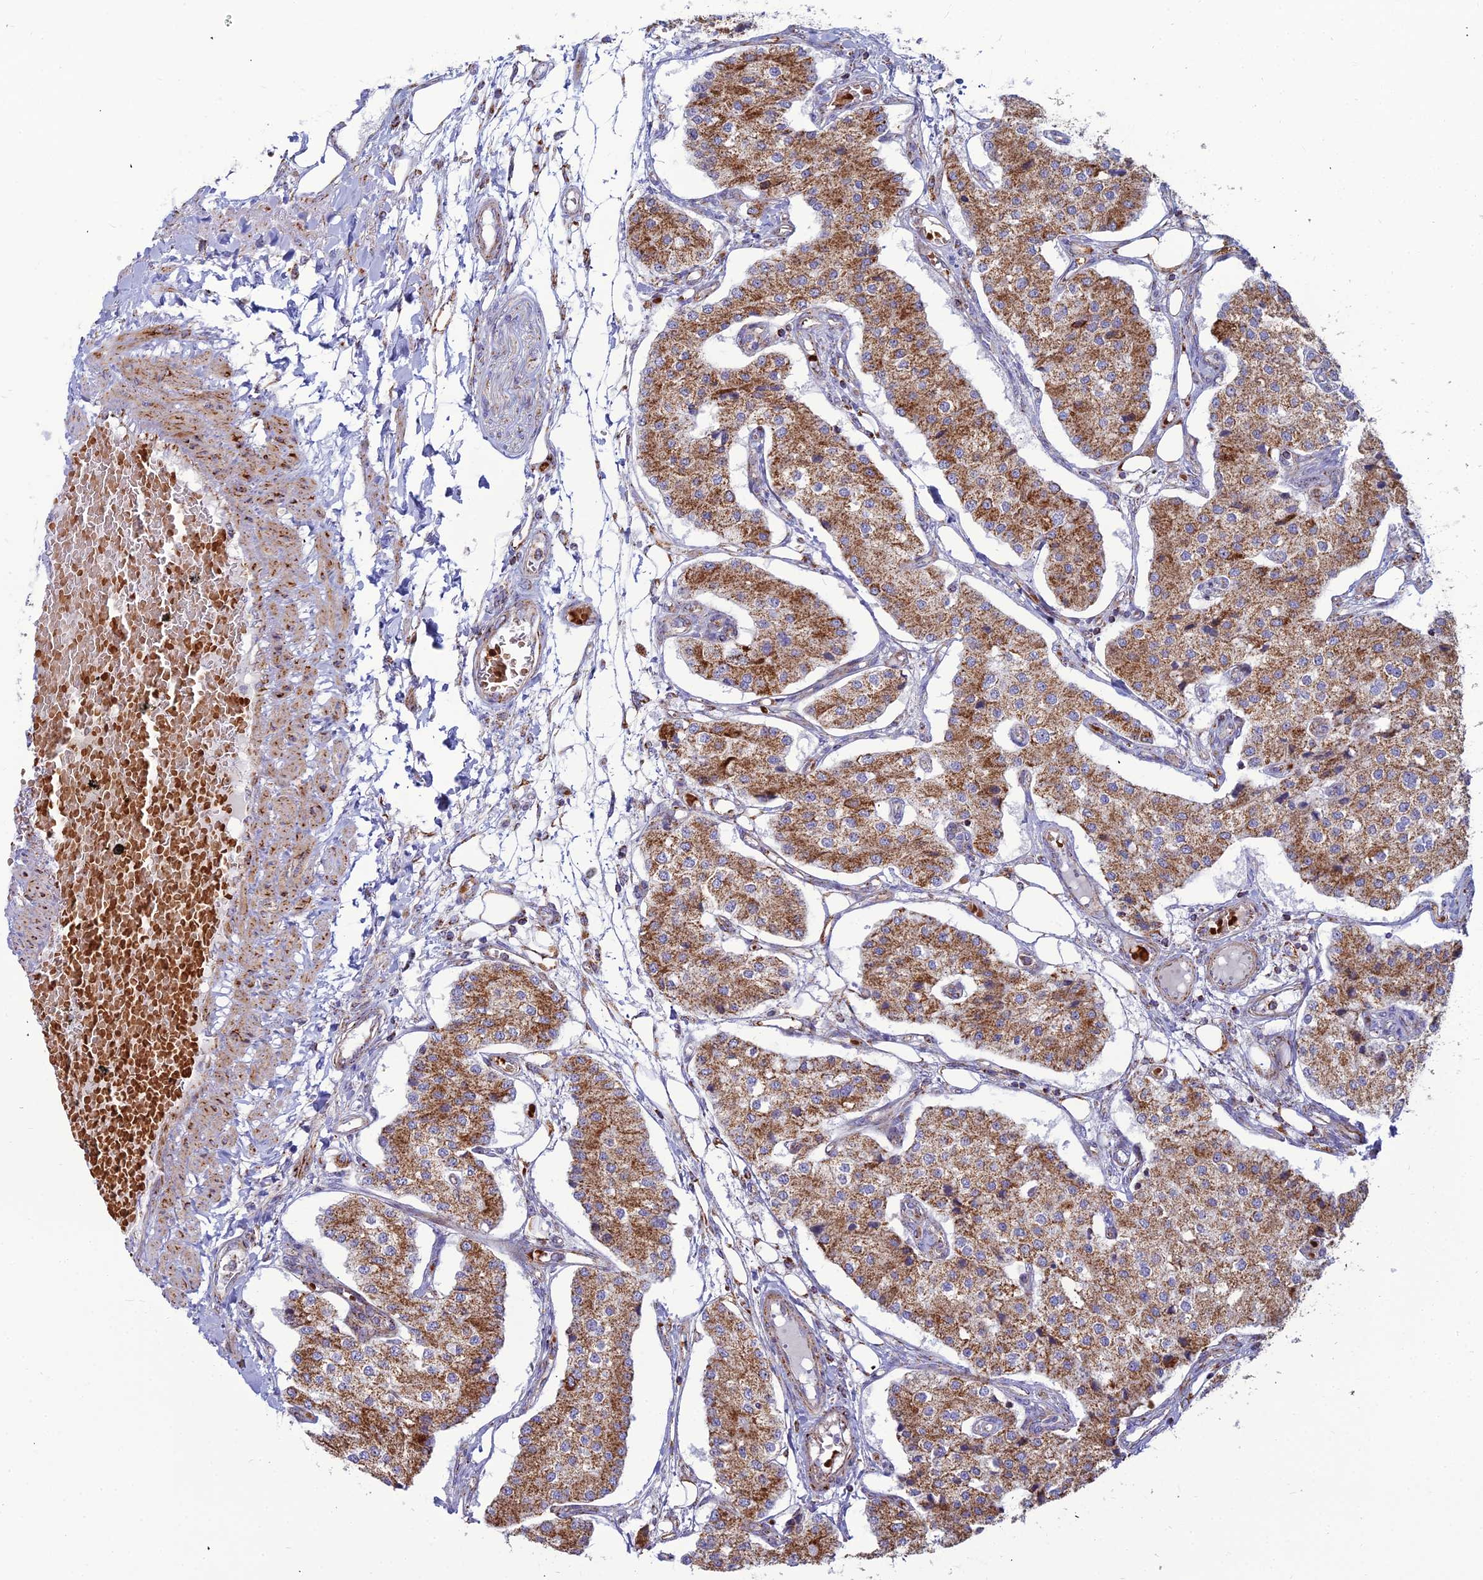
{"staining": {"intensity": "strong", "quantity": ">75%", "location": "cytoplasmic/membranous"}, "tissue": "carcinoid", "cell_type": "Tumor cells", "image_type": "cancer", "snomed": [{"axis": "morphology", "description": "Carcinoid, malignant, NOS"}, {"axis": "topography", "description": "Colon"}], "caption": "Immunohistochemical staining of carcinoid shows high levels of strong cytoplasmic/membranous expression in approximately >75% of tumor cells.", "gene": "SLC35F4", "patient": {"sex": "female", "age": 52}}